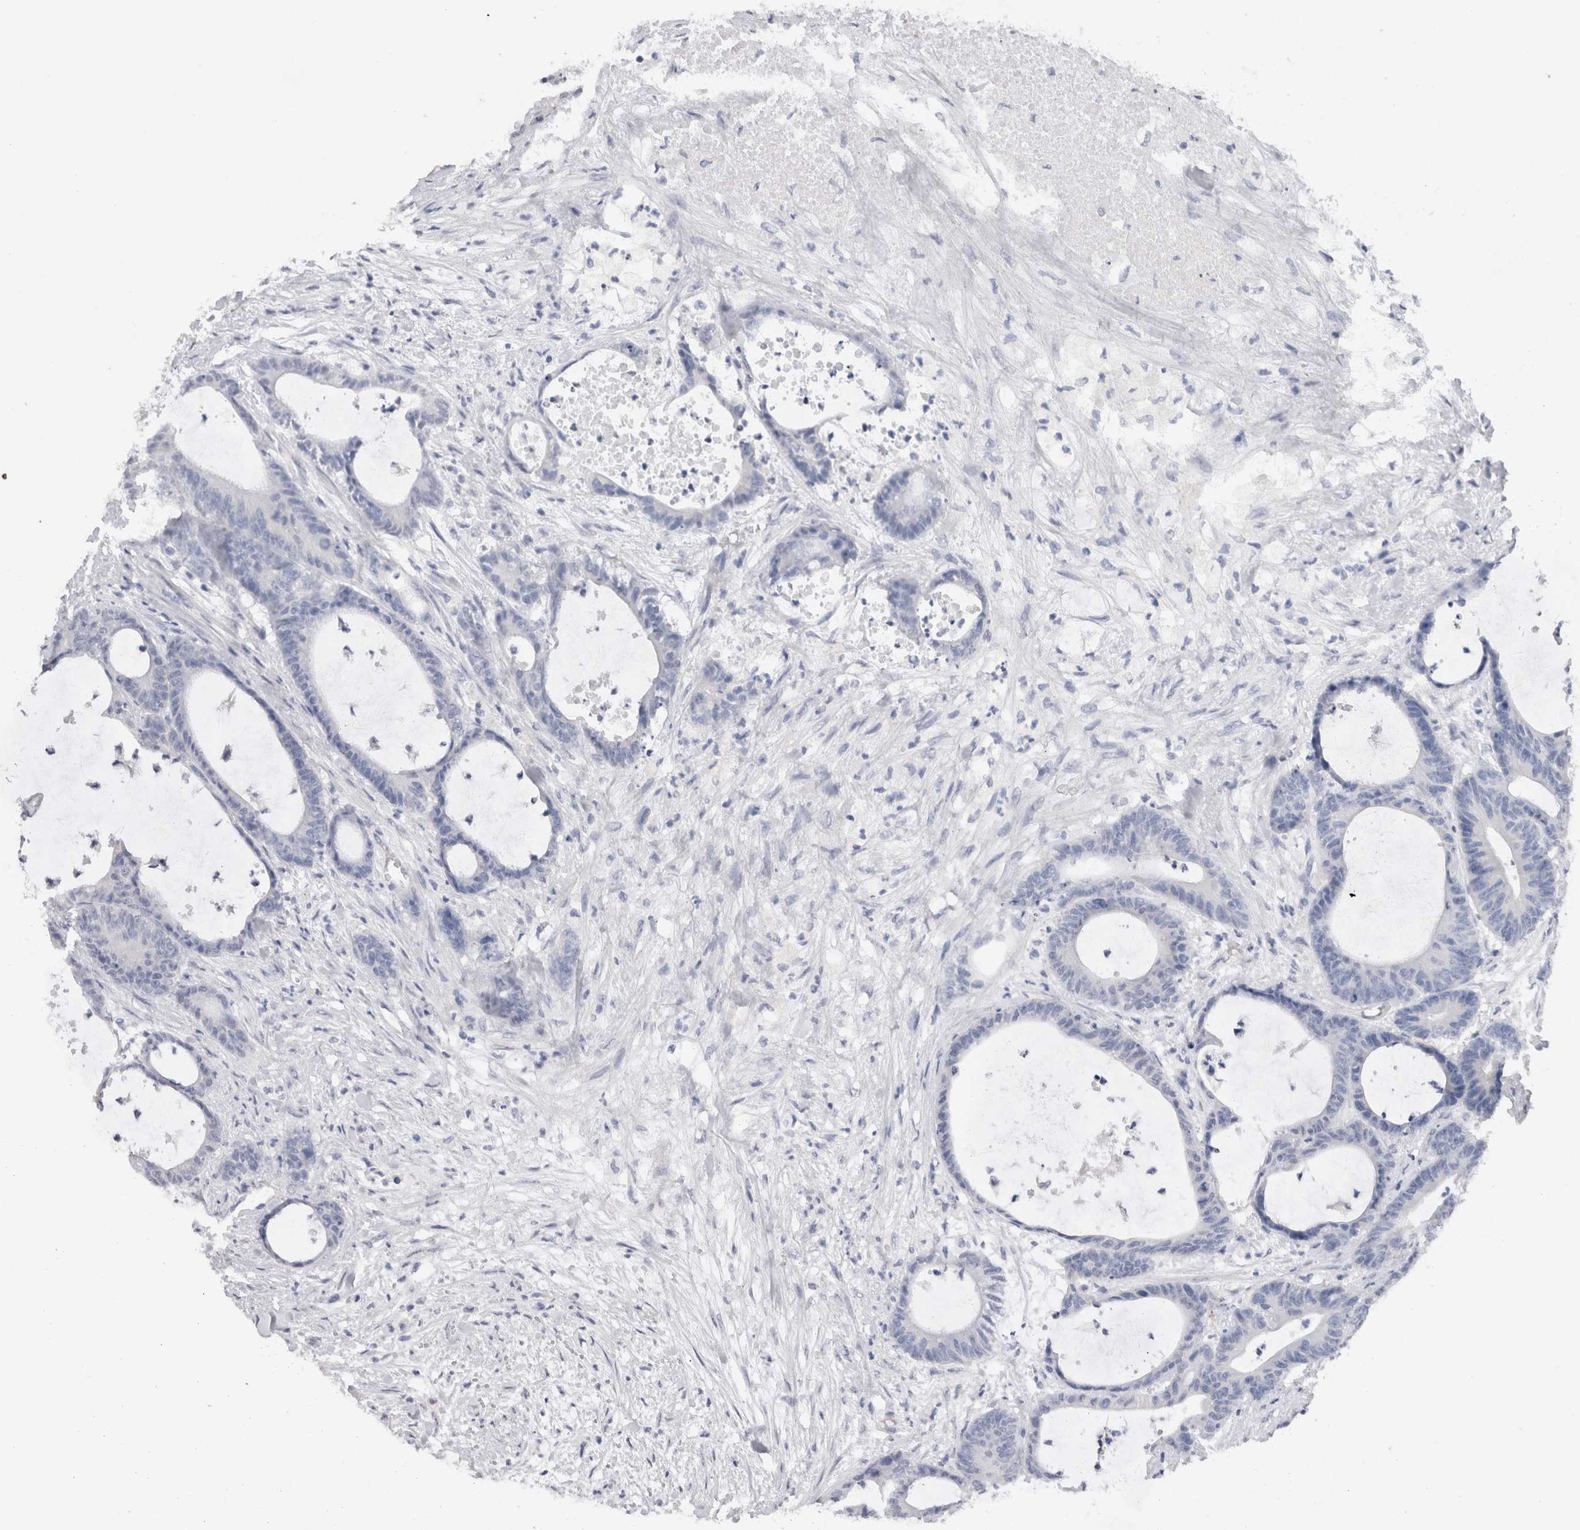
{"staining": {"intensity": "negative", "quantity": "none", "location": "none"}, "tissue": "colorectal cancer", "cell_type": "Tumor cells", "image_type": "cancer", "snomed": [{"axis": "morphology", "description": "Adenocarcinoma, NOS"}, {"axis": "topography", "description": "Colon"}], "caption": "This is an immunohistochemistry (IHC) micrograph of human colorectal cancer. There is no staining in tumor cells.", "gene": "CDH6", "patient": {"sex": "female", "age": 84}}